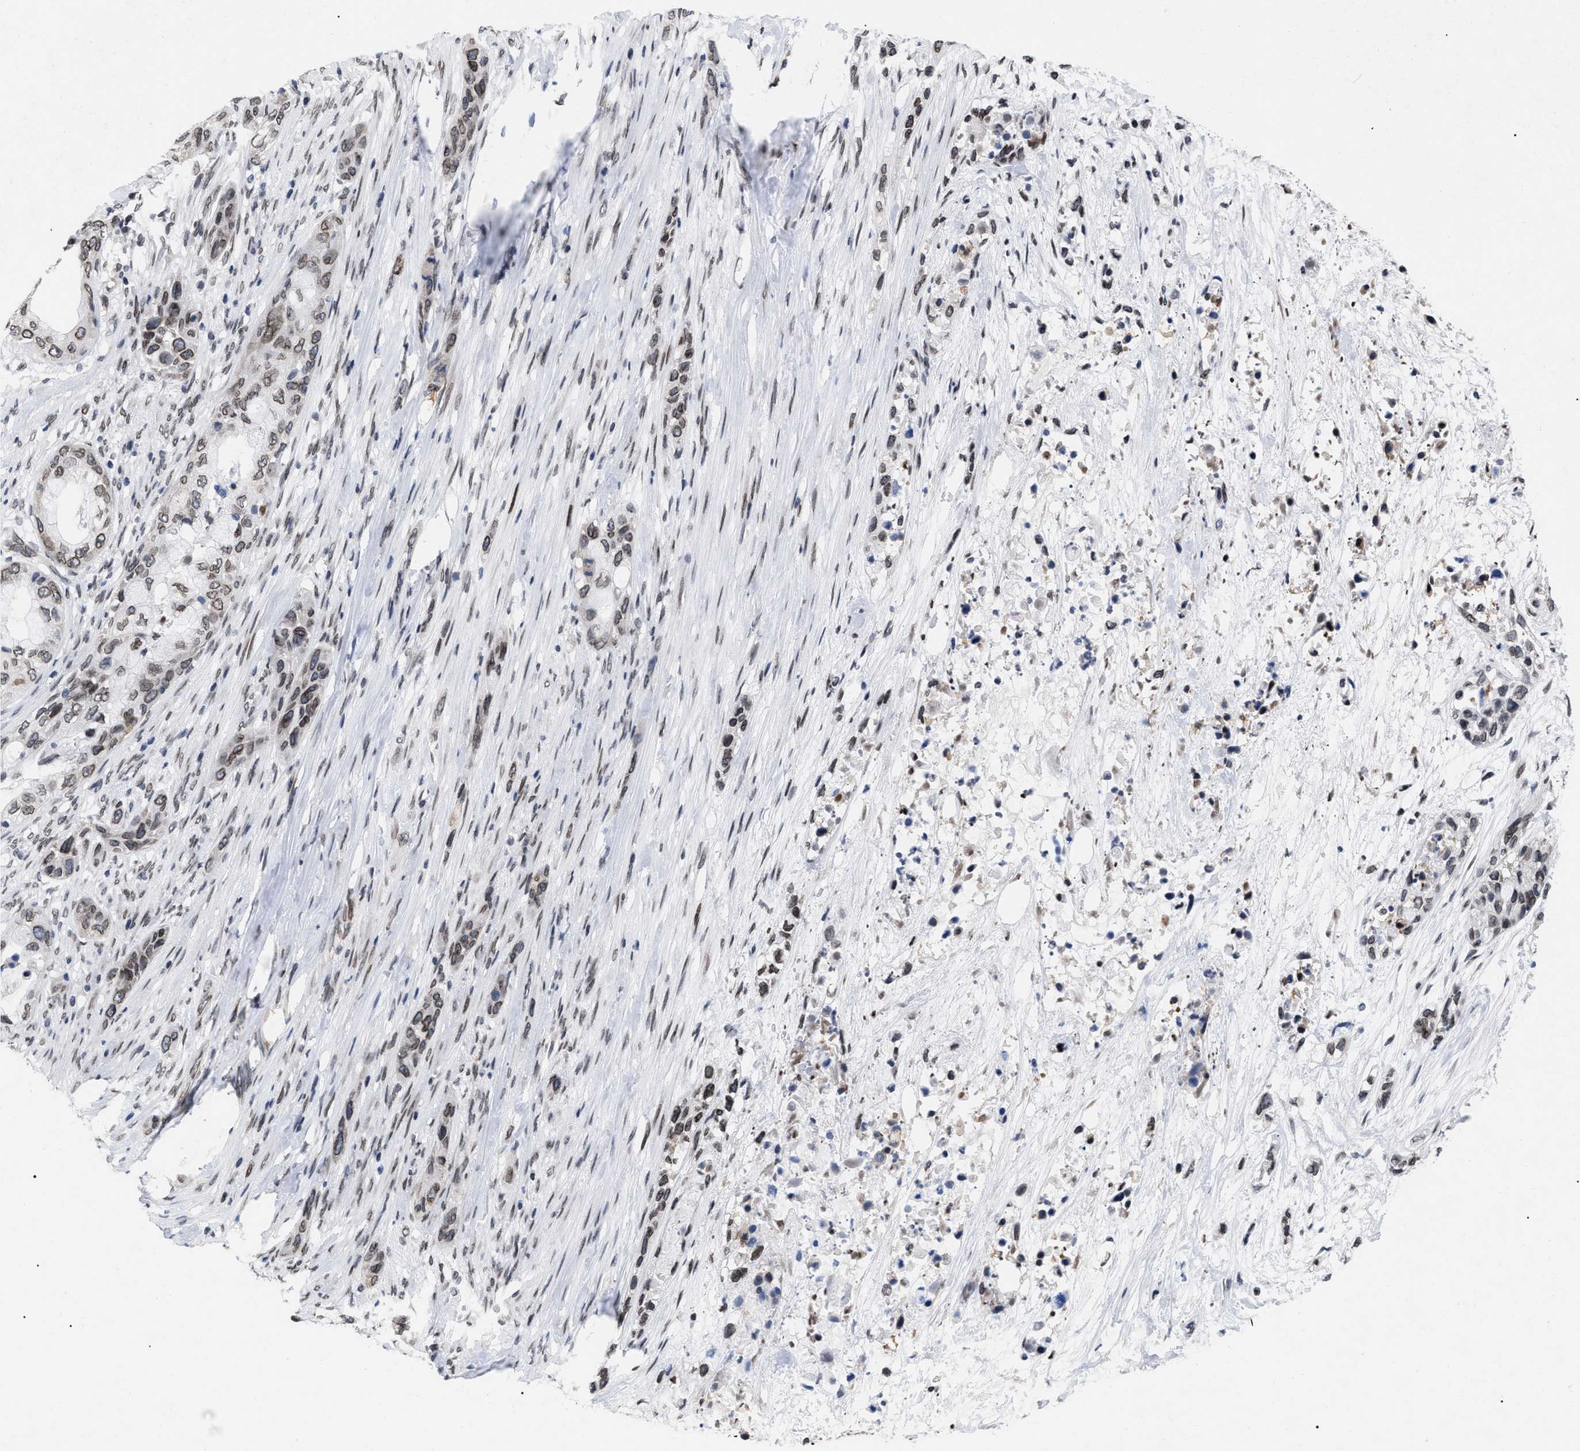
{"staining": {"intensity": "weak", "quantity": ">75%", "location": "cytoplasmic/membranous,nuclear"}, "tissue": "pancreatic cancer", "cell_type": "Tumor cells", "image_type": "cancer", "snomed": [{"axis": "morphology", "description": "Adenocarcinoma, NOS"}, {"axis": "topography", "description": "Pancreas"}], "caption": "A micrograph of human adenocarcinoma (pancreatic) stained for a protein exhibits weak cytoplasmic/membranous and nuclear brown staining in tumor cells. The staining is performed using DAB (3,3'-diaminobenzidine) brown chromogen to label protein expression. The nuclei are counter-stained blue using hematoxylin.", "gene": "TPR", "patient": {"sex": "male", "age": 53}}